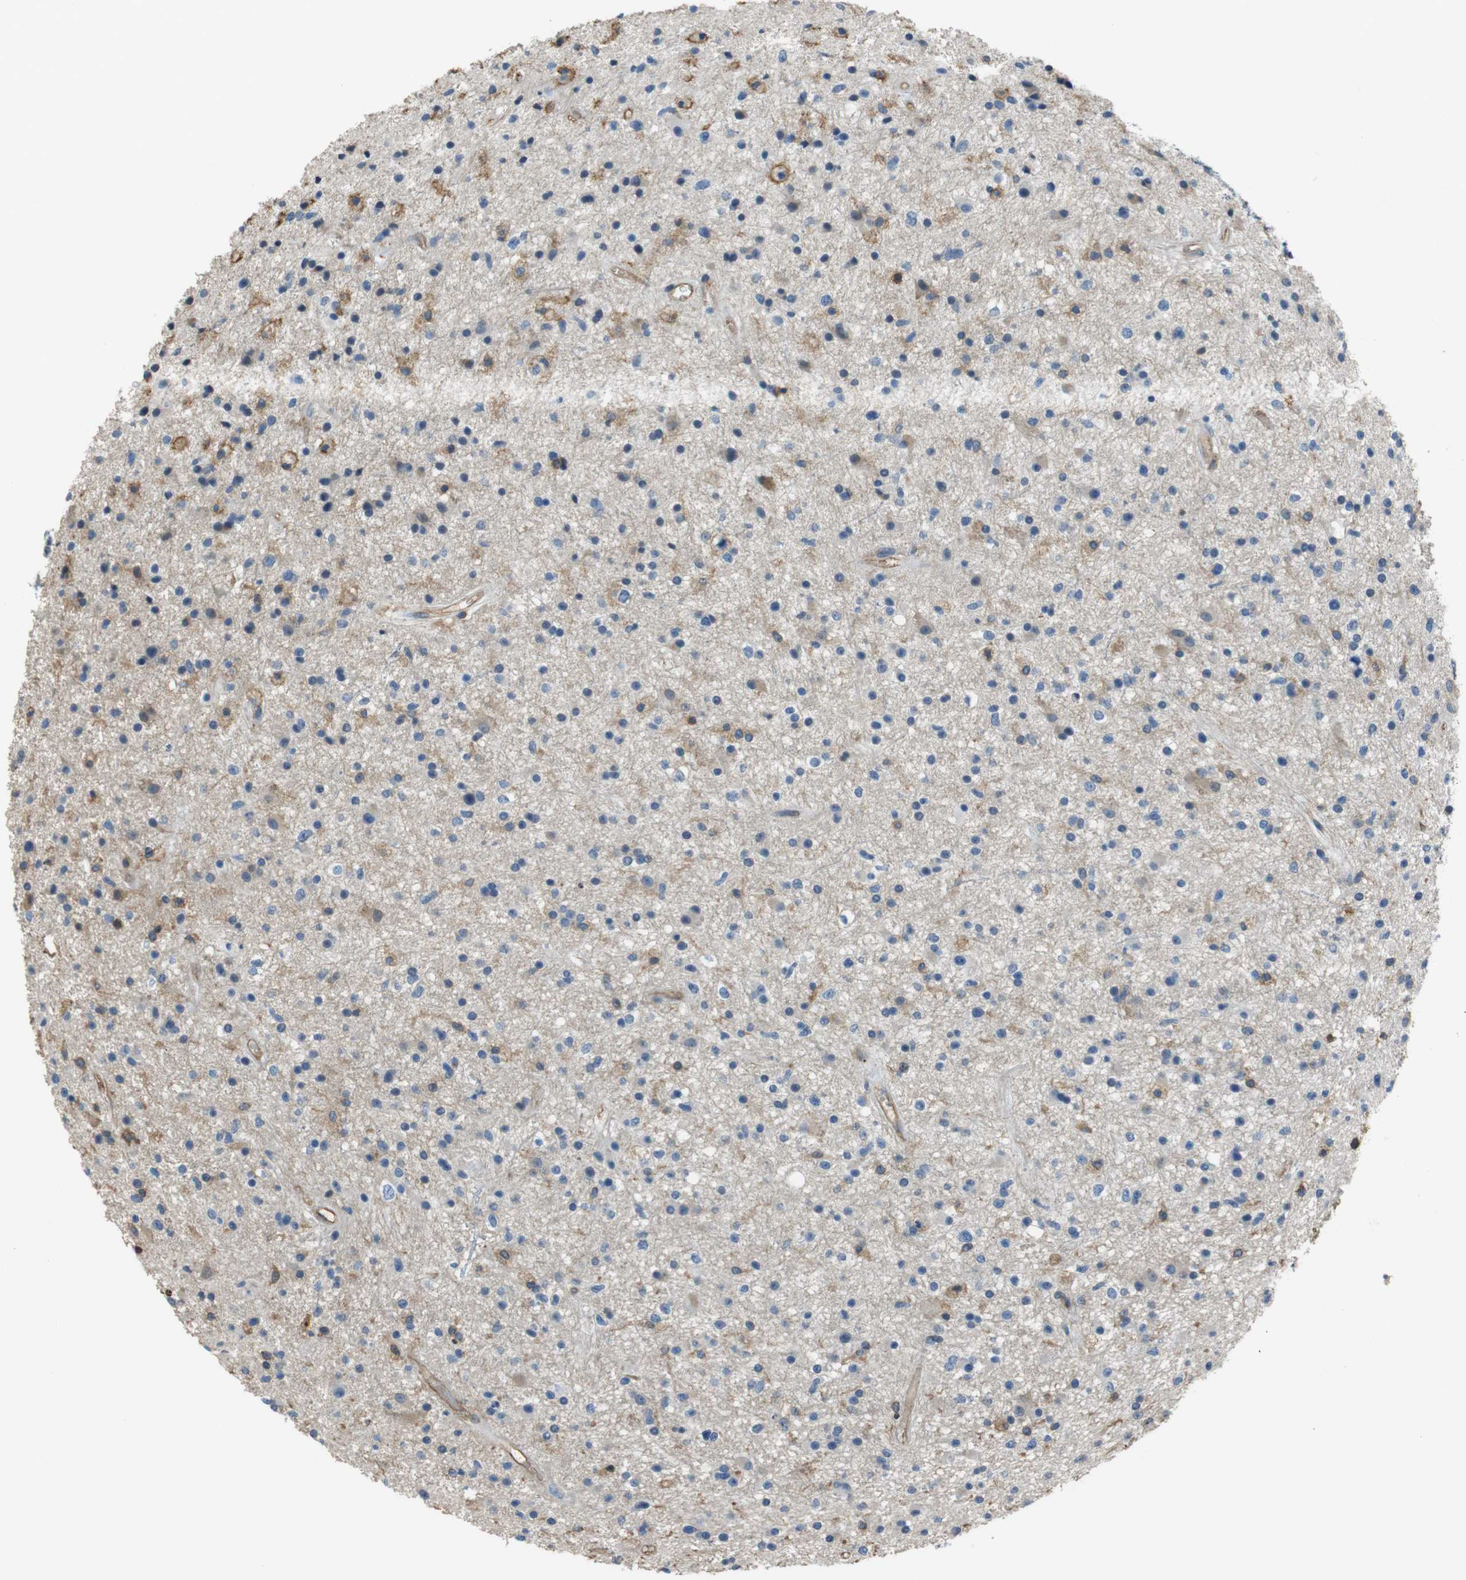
{"staining": {"intensity": "moderate", "quantity": "<25%", "location": "cytoplasmic/membranous"}, "tissue": "glioma", "cell_type": "Tumor cells", "image_type": "cancer", "snomed": [{"axis": "morphology", "description": "Glioma, malignant, High grade"}, {"axis": "topography", "description": "Brain"}], "caption": "An immunohistochemistry image of neoplastic tissue is shown. Protein staining in brown highlights moderate cytoplasmic/membranous positivity in glioma within tumor cells. Nuclei are stained in blue.", "gene": "FCAR", "patient": {"sex": "male", "age": 33}}